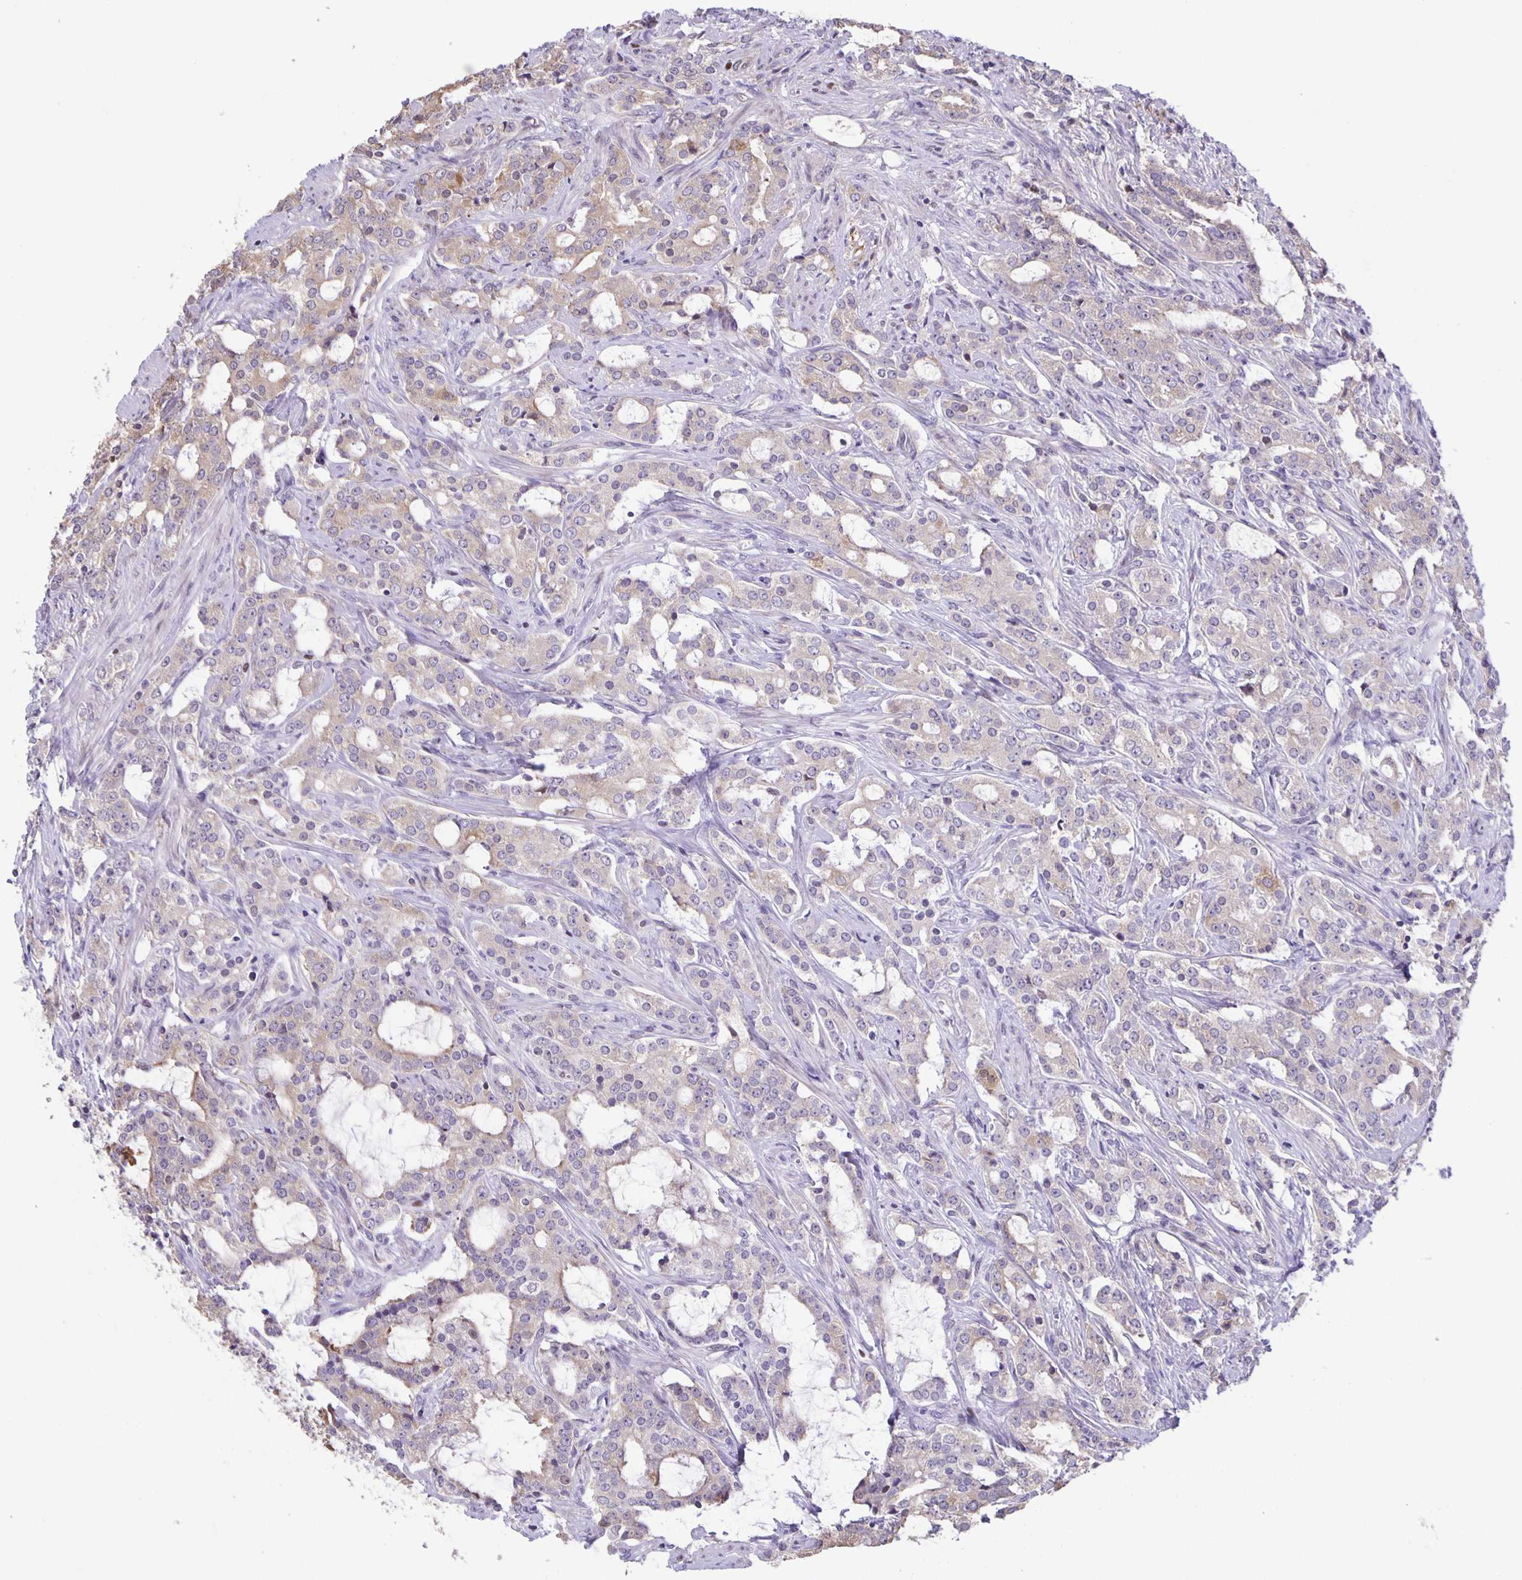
{"staining": {"intensity": "weak", "quantity": "<25%", "location": "cytoplasmic/membranous"}, "tissue": "prostate cancer", "cell_type": "Tumor cells", "image_type": "cancer", "snomed": [{"axis": "morphology", "description": "Adenocarcinoma, Medium grade"}, {"axis": "topography", "description": "Prostate"}], "caption": "Tumor cells show no significant staining in medium-grade adenocarcinoma (prostate).", "gene": "MAPK12", "patient": {"sex": "male", "age": 57}}